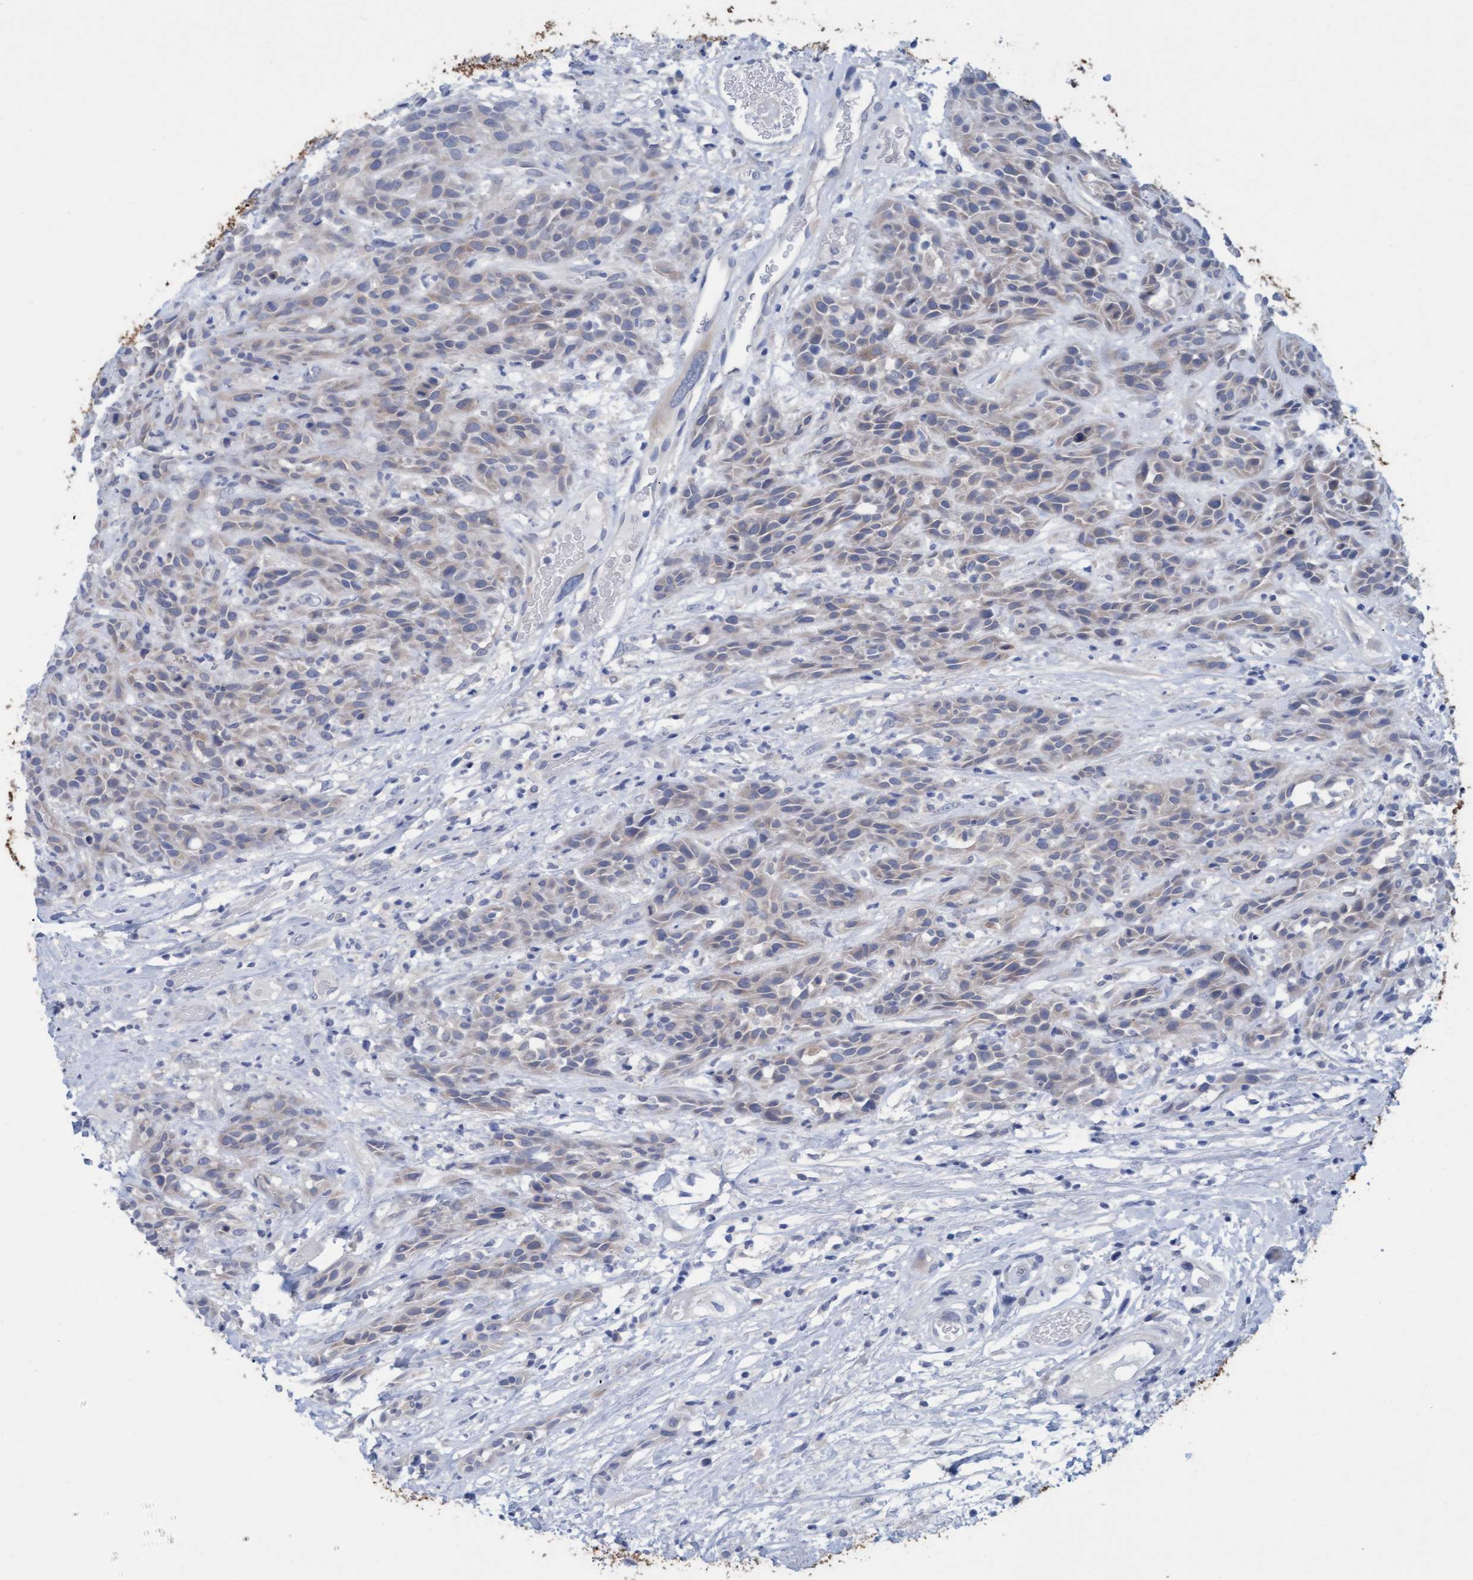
{"staining": {"intensity": "weak", "quantity": "<25%", "location": "cytoplasmic/membranous"}, "tissue": "head and neck cancer", "cell_type": "Tumor cells", "image_type": "cancer", "snomed": [{"axis": "morphology", "description": "Normal tissue, NOS"}, {"axis": "morphology", "description": "Squamous cell carcinoma, NOS"}, {"axis": "topography", "description": "Cartilage tissue"}, {"axis": "topography", "description": "Head-Neck"}], "caption": "DAB immunohistochemical staining of human head and neck cancer reveals no significant positivity in tumor cells. (DAB immunohistochemistry (IHC) with hematoxylin counter stain).", "gene": "SSTR3", "patient": {"sex": "male", "age": 62}}